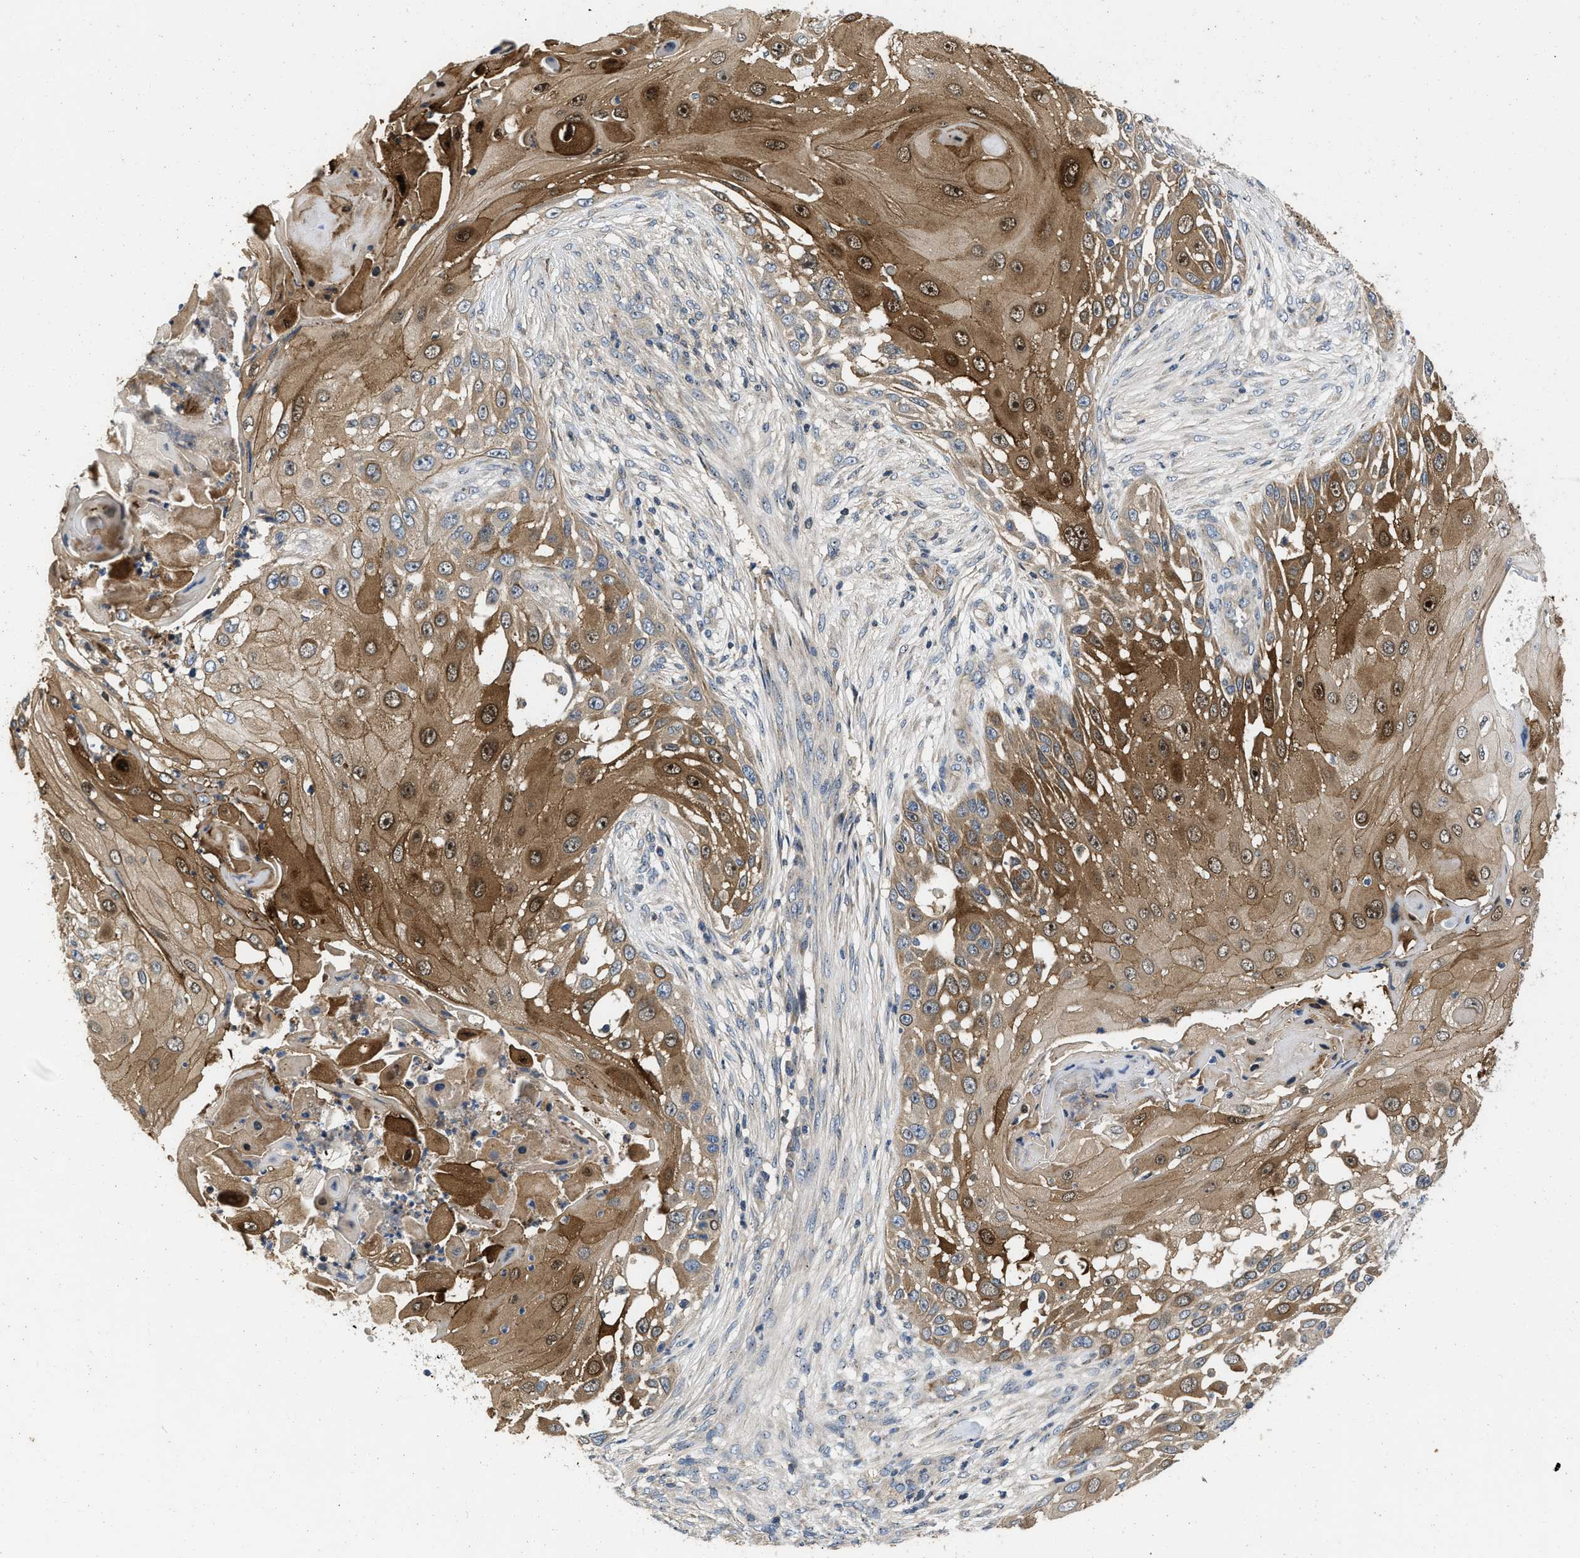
{"staining": {"intensity": "moderate", "quantity": ">75%", "location": "cytoplasmic/membranous,nuclear"}, "tissue": "skin cancer", "cell_type": "Tumor cells", "image_type": "cancer", "snomed": [{"axis": "morphology", "description": "Squamous cell carcinoma, NOS"}, {"axis": "topography", "description": "Skin"}], "caption": "Immunohistochemistry (IHC) (DAB (3,3'-diaminobenzidine)) staining of human skin cancer (squamous cell carcinoma) demonstrates moderate cytoplasmic/membranous and nuclear protein staining in about >75% of tumor cells. Nuclei are stained in blue.", "gene": "PRDM14", "patient": {"sex": "female", "age": 44}}